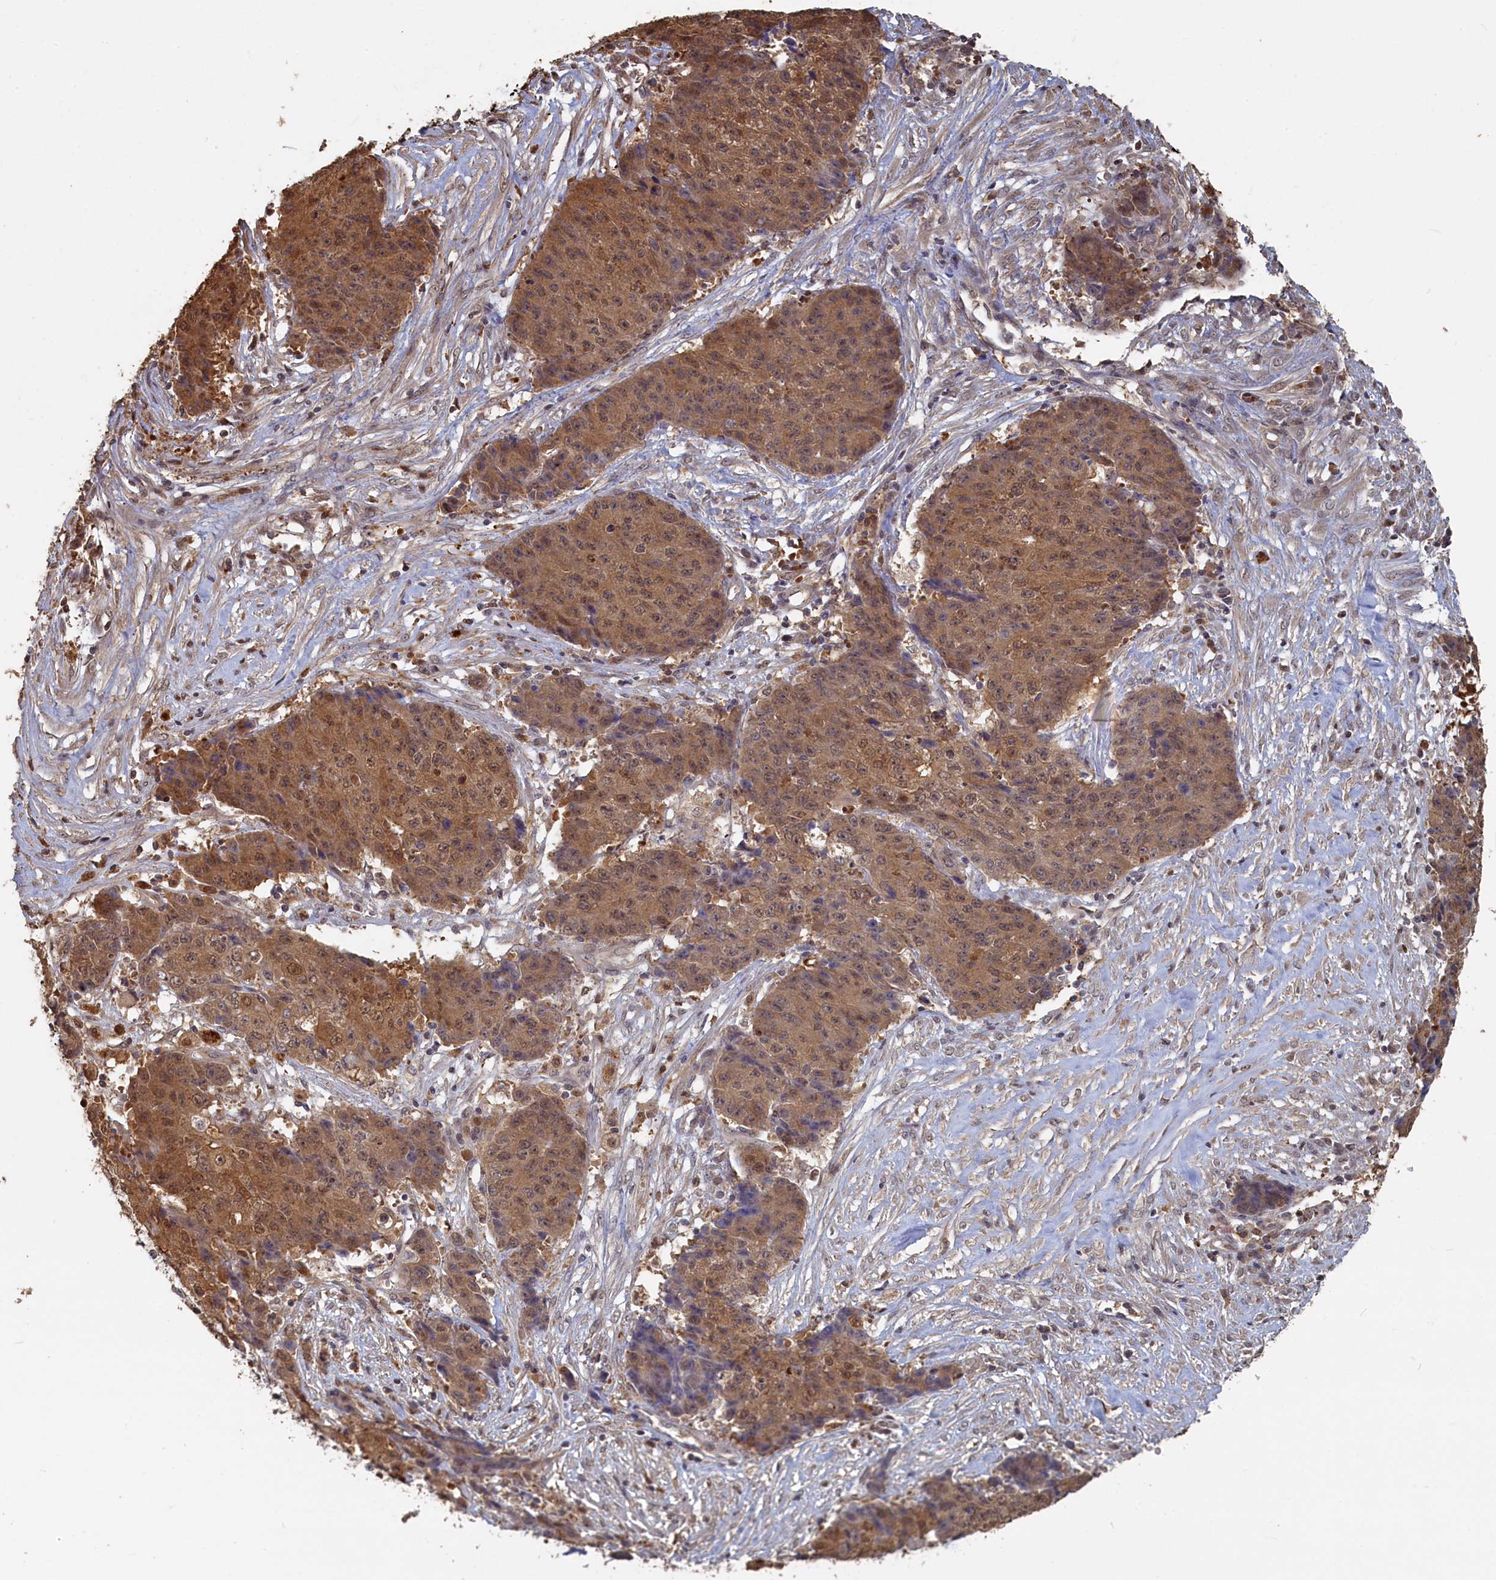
{"staining": {"intensity": "strong", "quantity": ">75%", "location": "cytoplasmic/membranous,nuclear"}, "tissue": "ovarian cancer", "cell_type": "Tumor cells", "image_type": "cancer", "snomed": [{"axis": "morphology", "description": "Carcinoma, endometroid"}, {"axis": "topography", "description": "Ovary"}], "caption": "The immunohistochemical stain labels strong cytoplasmic/membranous and nuclear positivity in tumor cells of ovarian endometroid carcinoma tissue.", "gene": "UCHL3", "patient": {"sex": "female", "age": 42}}